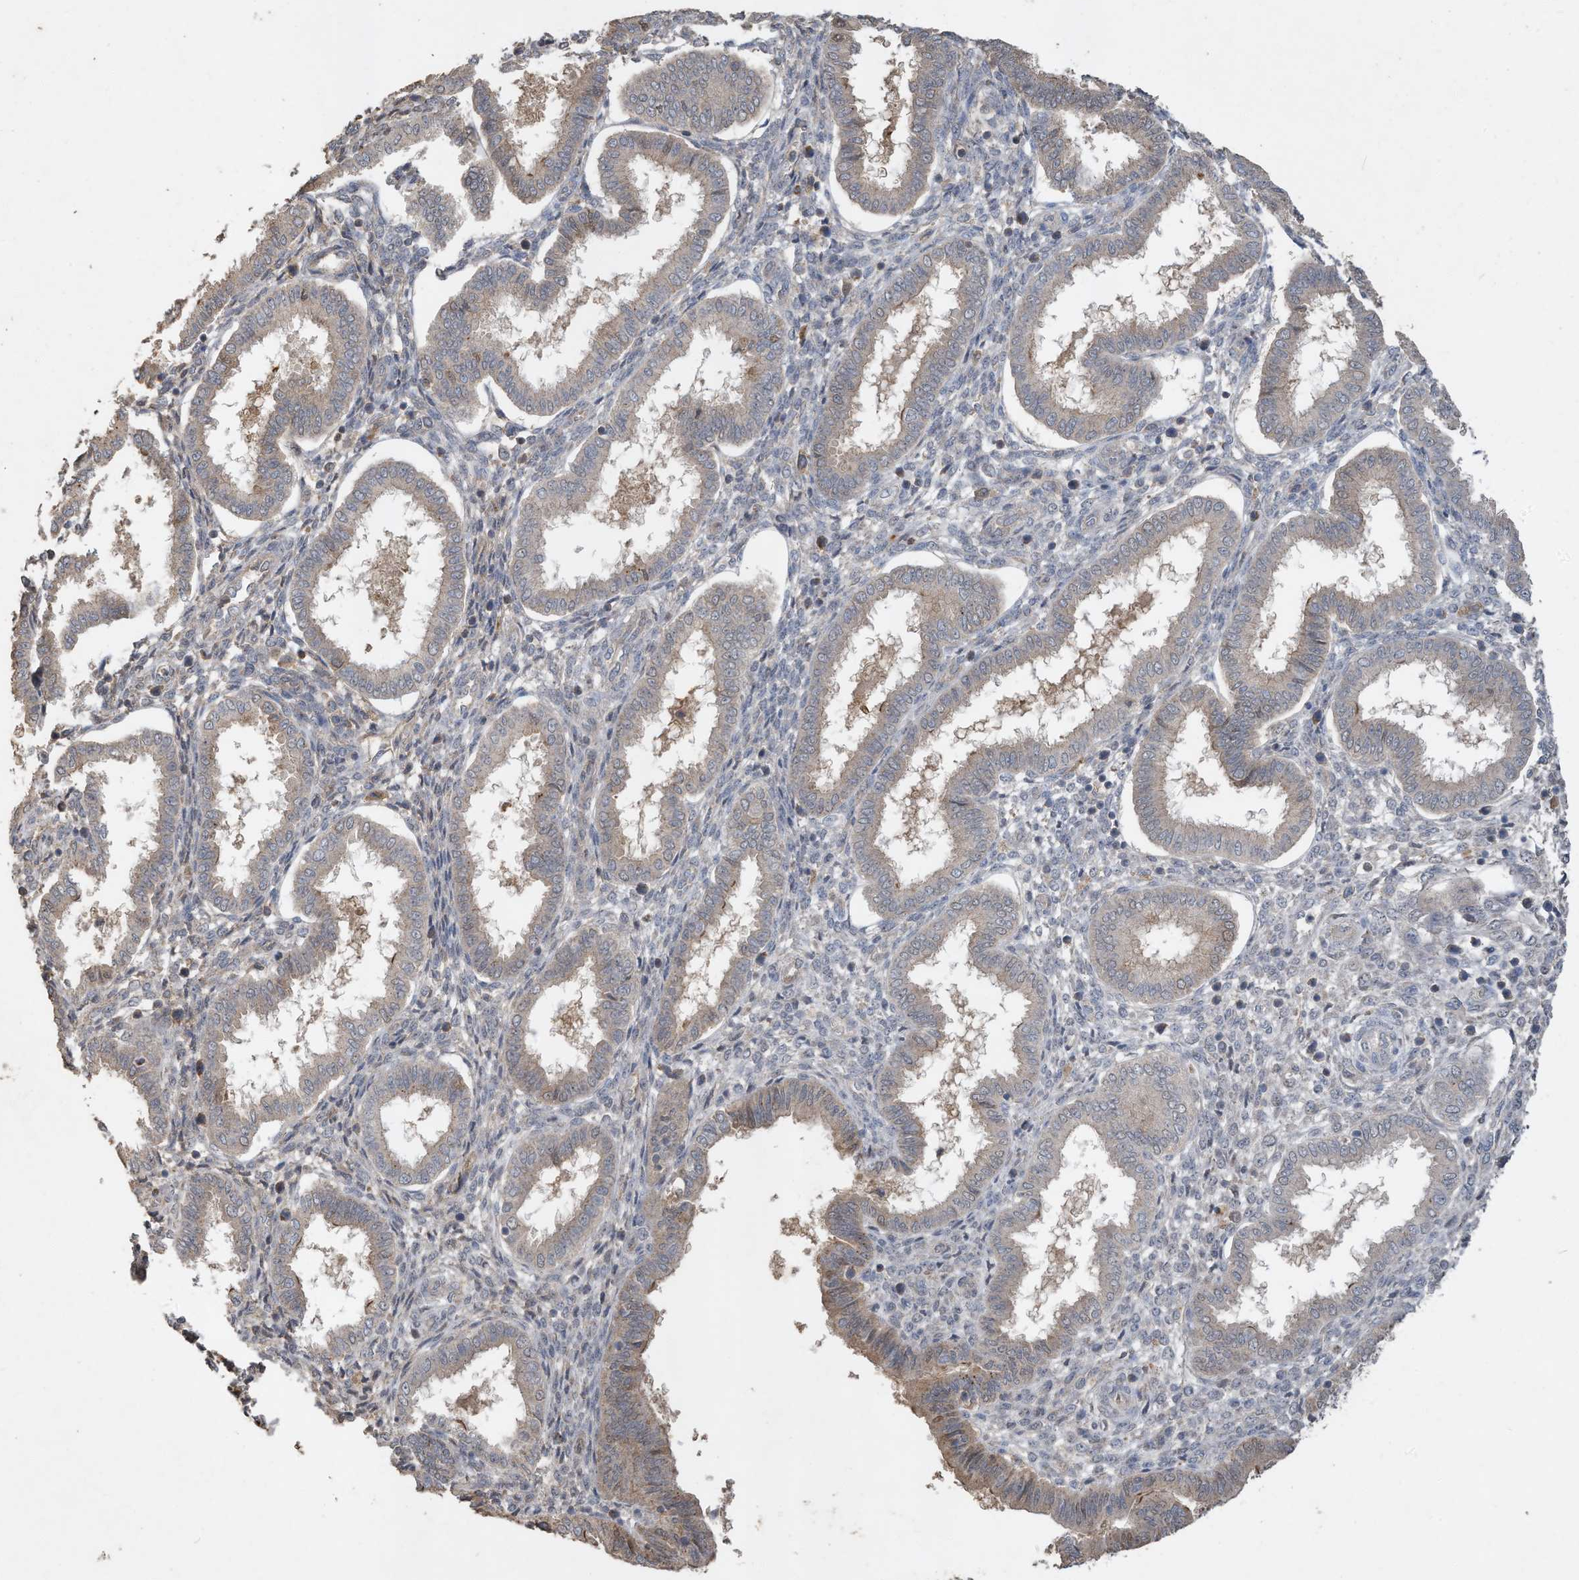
{"staining": {"intensity": "negative", "quantity": "none", "location": "none"}, "tissue": "endometrium", "cell_type": "Cells in endometrial stroma", "image_type": "normal", "snomed": [{"axis": "morphology", "description": "Normal tissue, NOS"}, {"axis": "topography", "description": "Endometrium"}], "caption": "DAB immunohistochemical staining of normal endometrium shows no significant staining in cells in endometrial stroma. The staining is performed using DAB brown chromogen with nuclei counter-stained in using hematoxylin.", "gene": "CAPN13", "patient": {"sex": "female", "age": 24}}